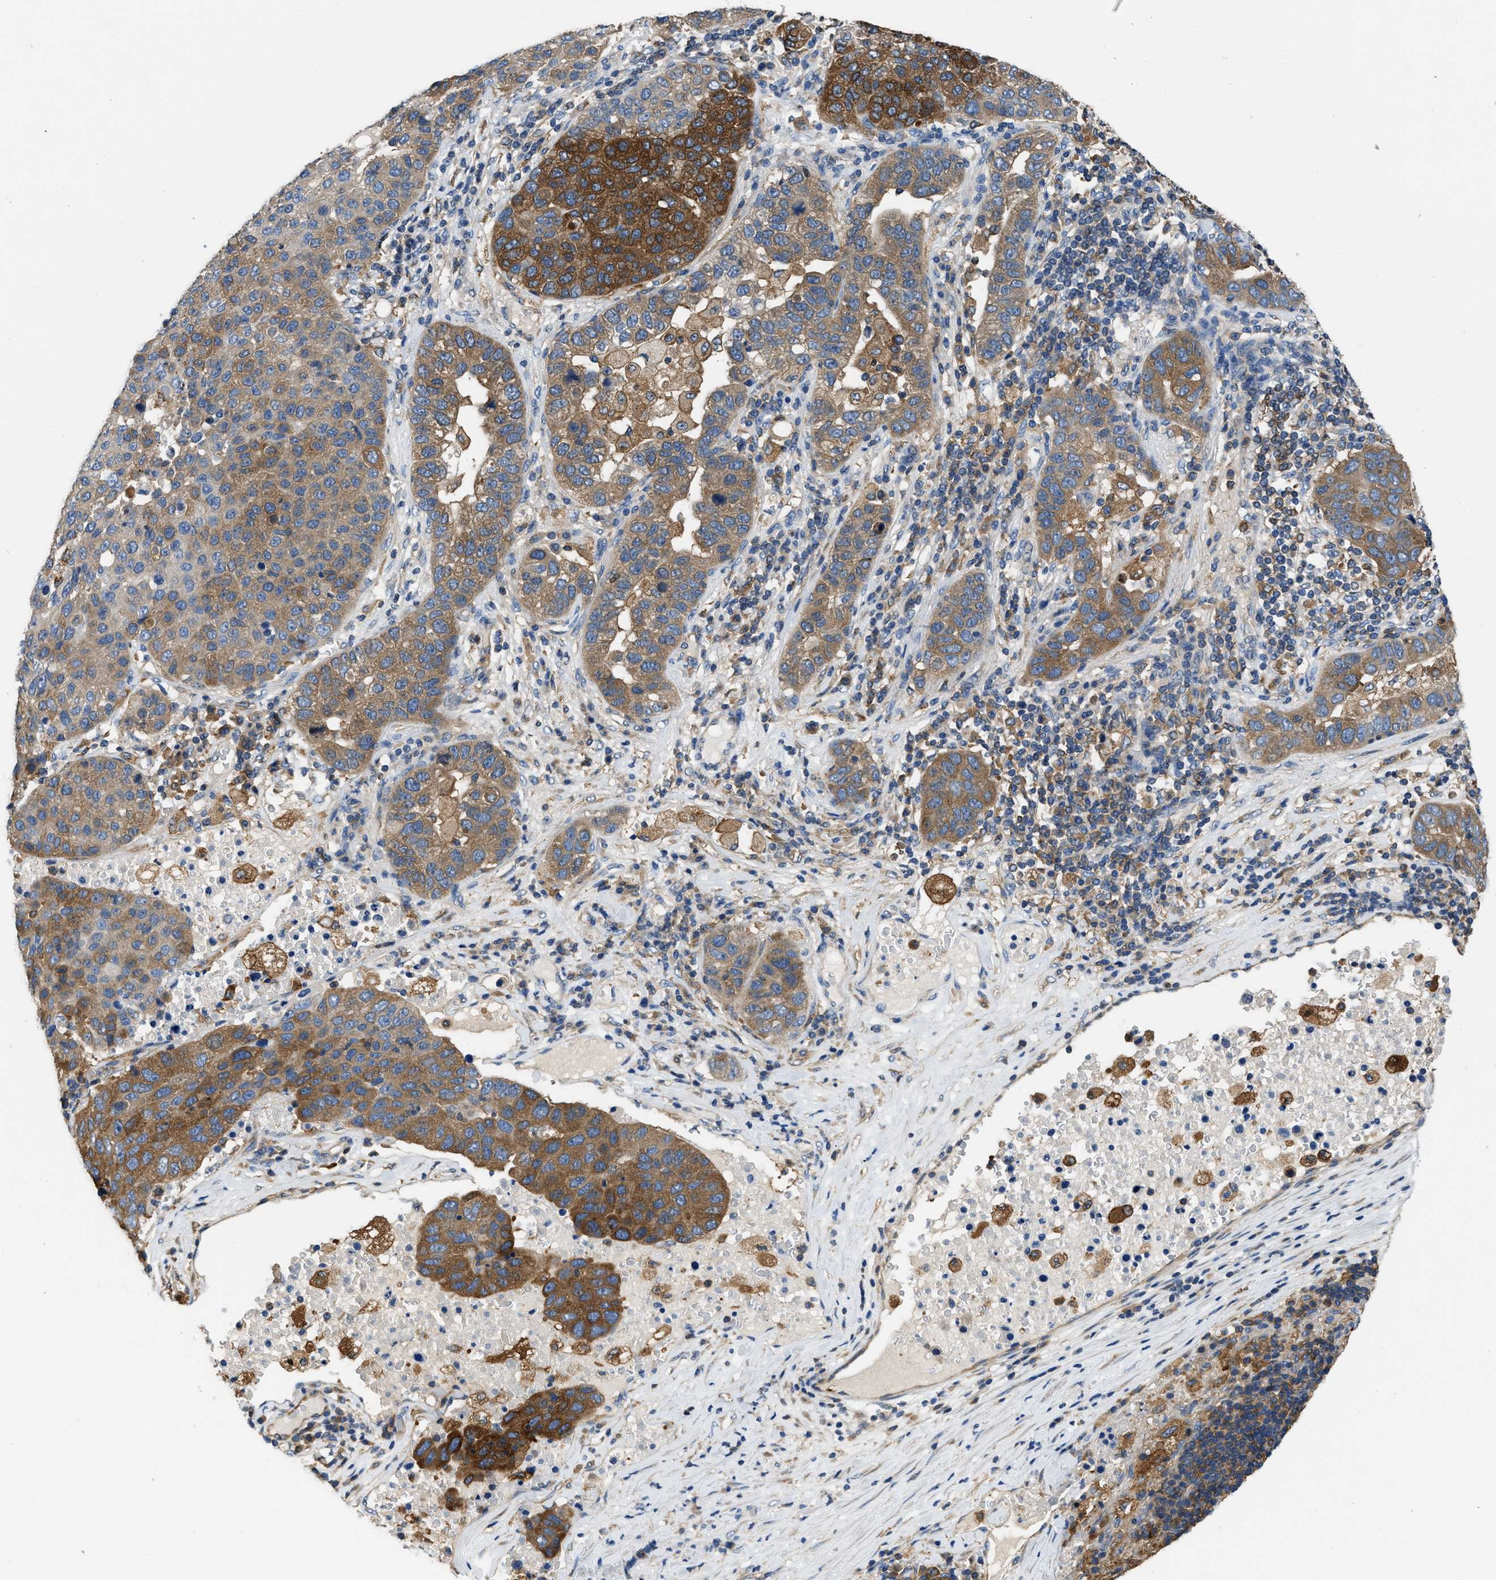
{"staining": {"intensity": "moderate", "quantity": "25%-75%", "location": "cytoplasmic/membranous"}, "tissue": "pancreatic cancer", "cell_type": "Tumor cells", "image_type": "cancer", "snomed": [{"axis": "morphology", "description": "Adenocarcinoma, NOS"}, {"axis": "topography", "description": "Pancreas"}], "caption": "Immunohistochemistry (DAB) staining of pancreatic cancer (adenocarcinoma) displays moderate cytoplasmic/membranous protein positivity in approximately 25%-75% of tumor cells.", "gene": "PKM", "patient": {"sex": "female", "age": 61}}